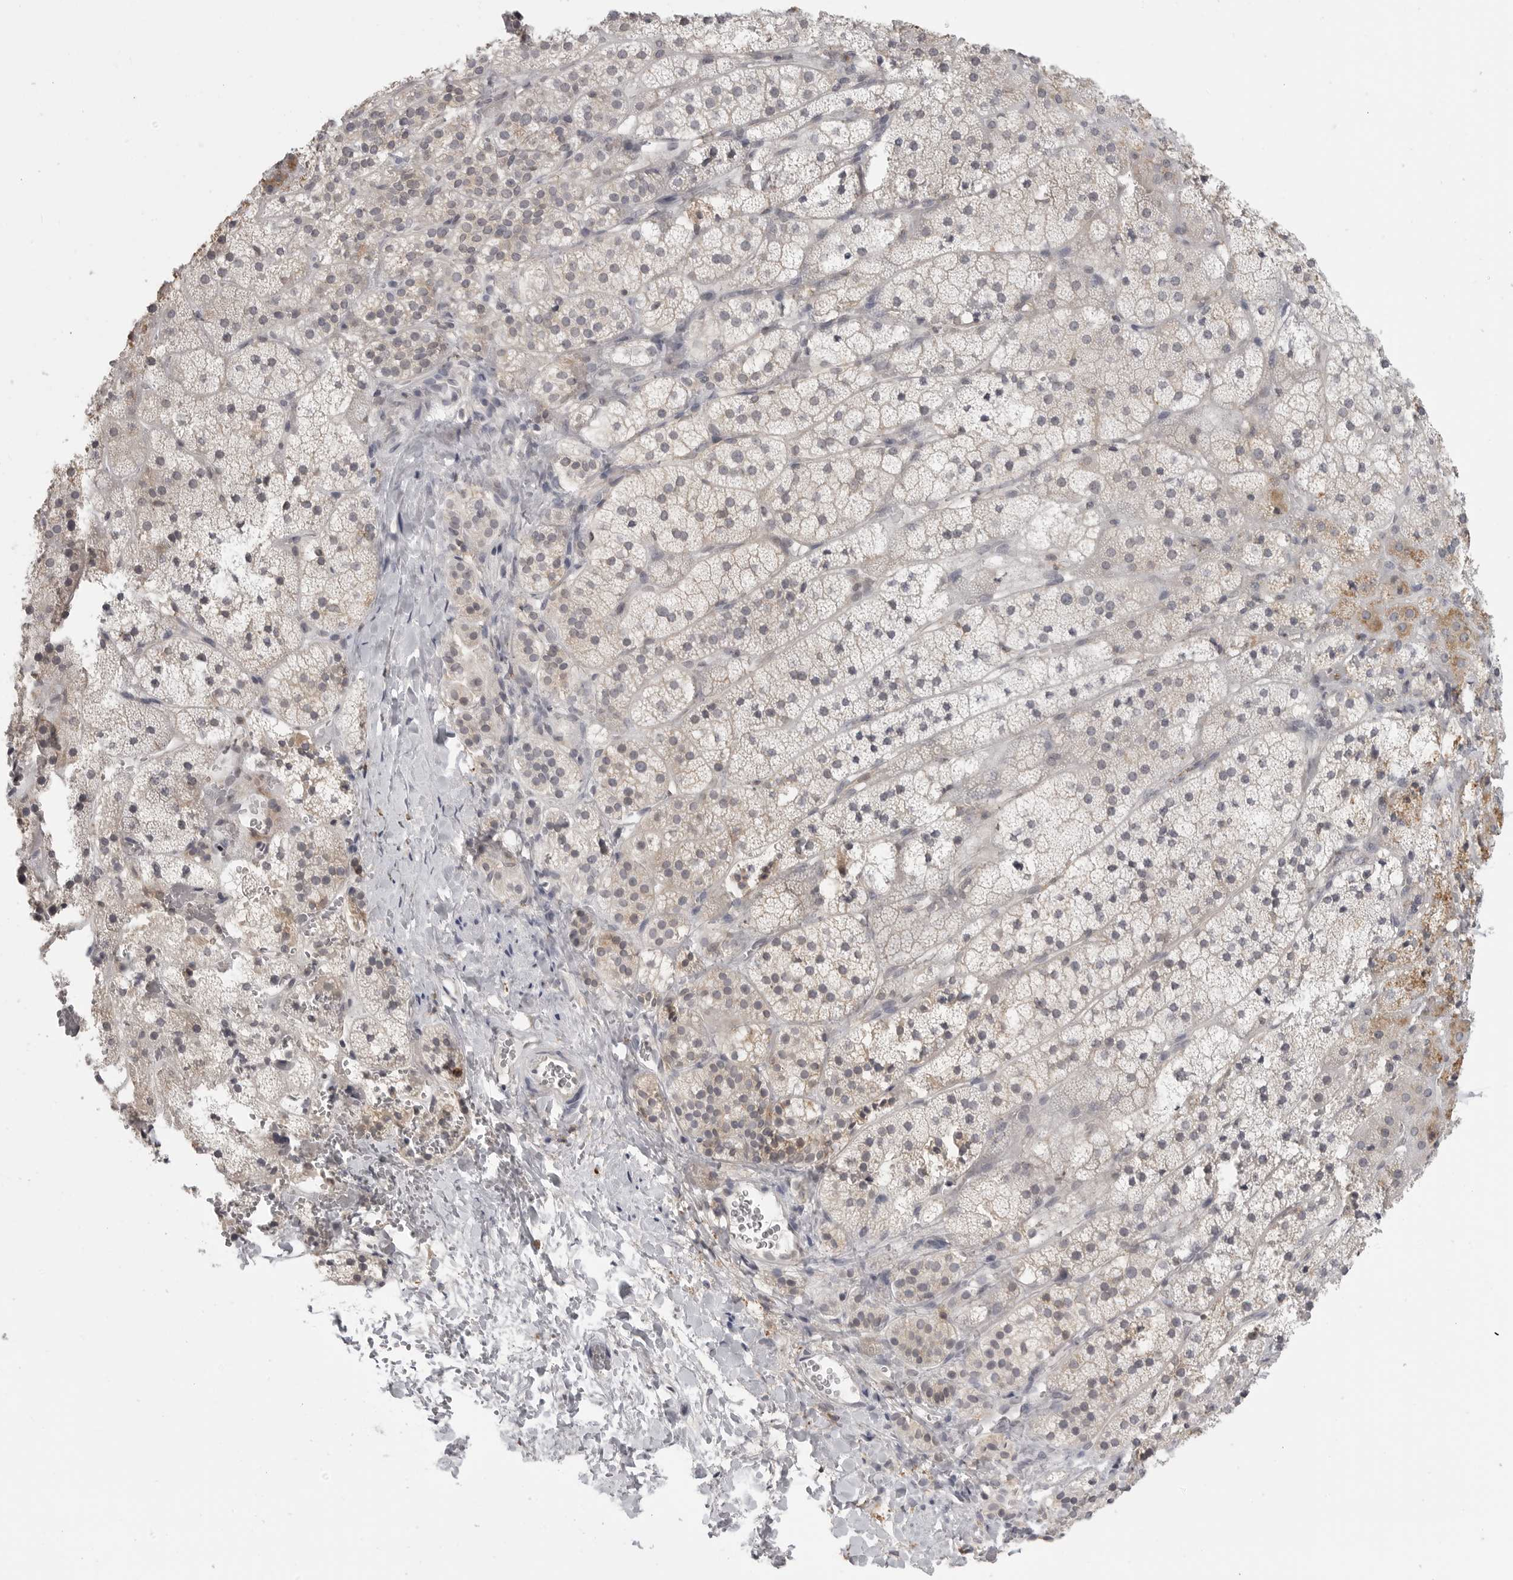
{"staining": {"intensity": "moderate", "quantity": "<25%", "location": "cytoplasmic/membranous"}, "tissue": "adrenal gland", "cell_type": "Glandular cells", "image_type": "normal", "snomed": [{"axis": "morphology", "description": "Normal tissue, NOS"}, {"axis": "topography", "description": "Adrenal gland"}], "caption": "Normal adrenal gland was stained to show a protein in brown. There is low levels of moderate cytoplasmic/membranous expression in approximately <25% of glandular cells. (brown staining indicates protein expression, while blue staining denotes nuclei).", "gene": "IFNGR1", "patient": {"sex": "female", "age": 44}}